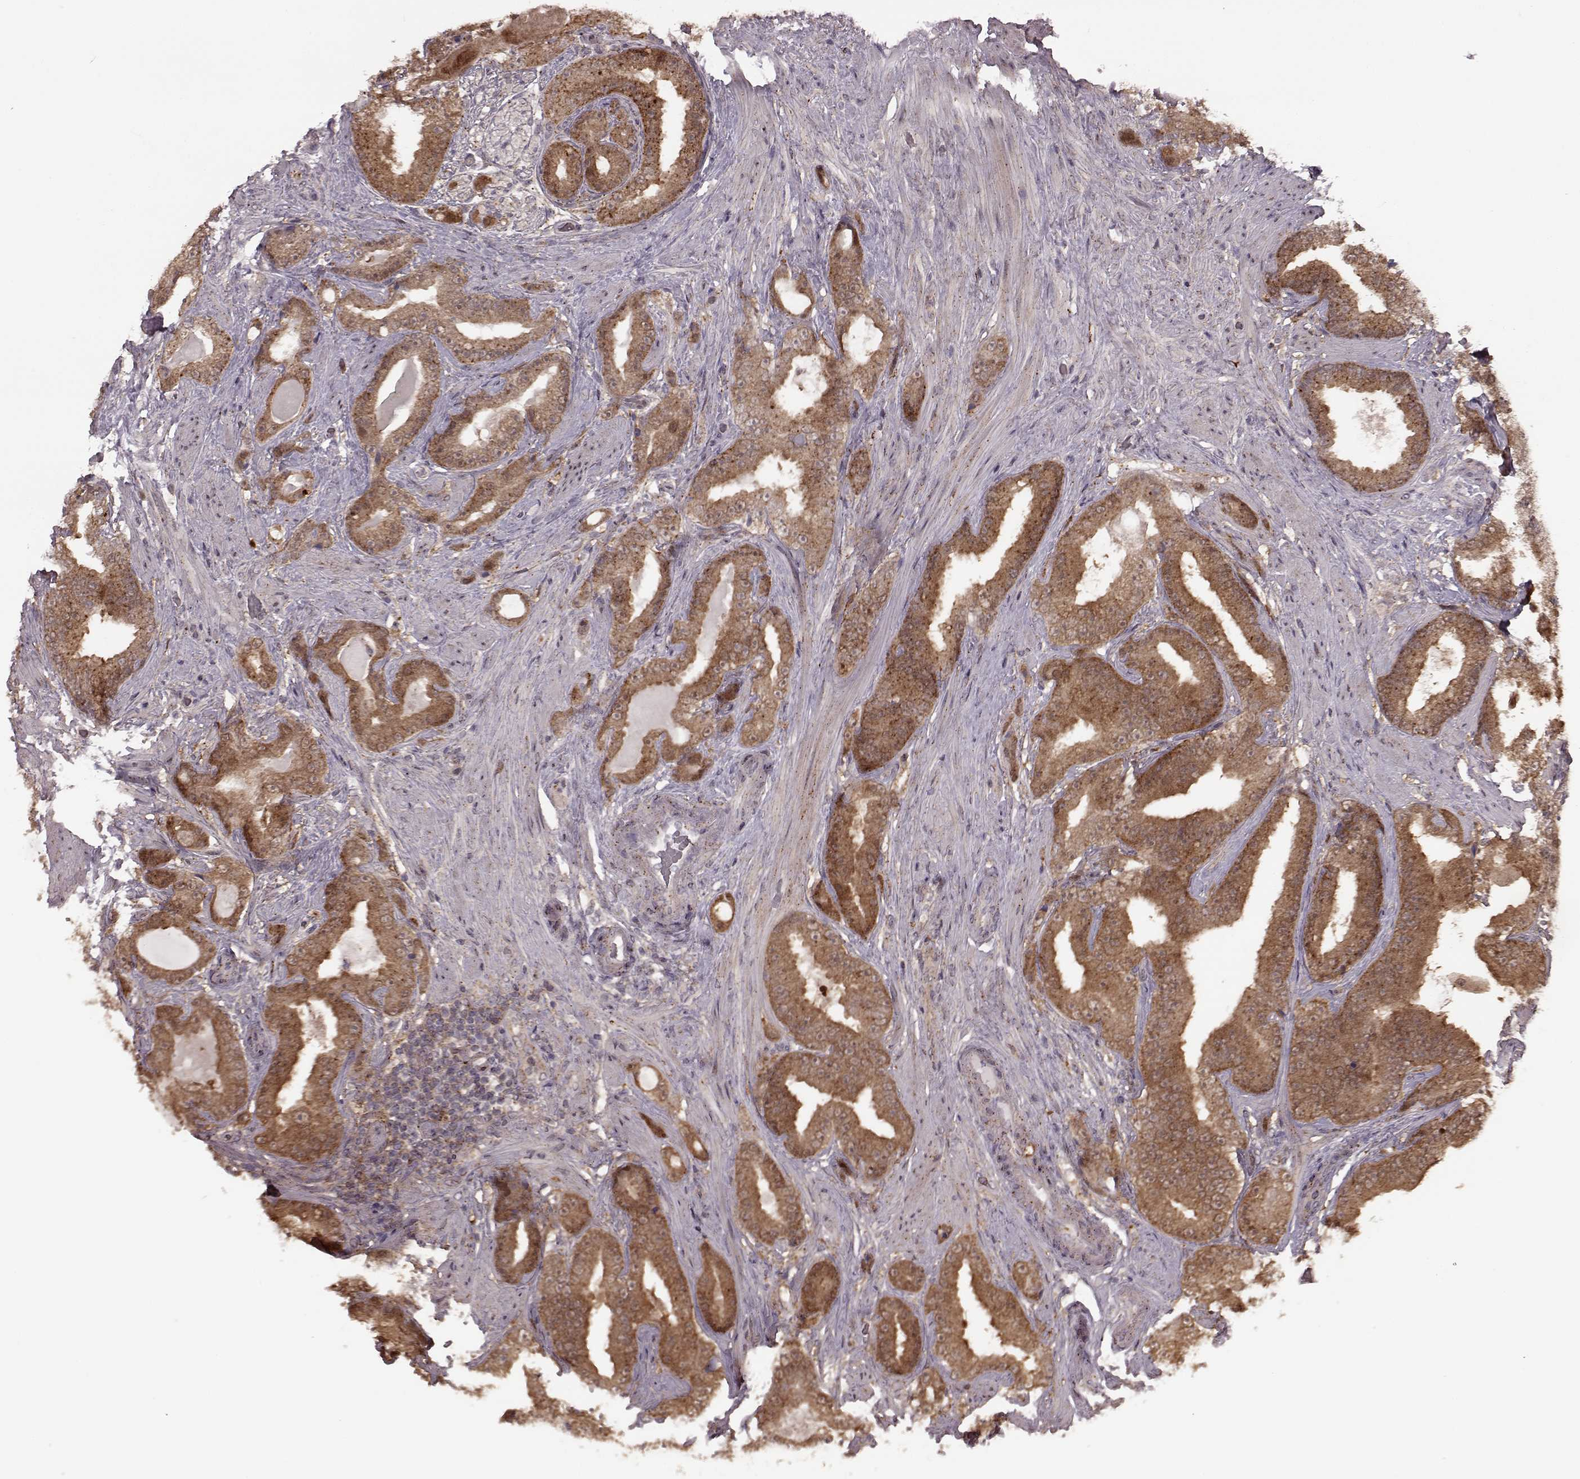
{"staining": {"intensity": "moderate", "quantity": ">75%", "location": "cytoplasmic/membranous"}, "tissue": "prostate cancer", "cell_type": "Tumor cells", "image_type": "cancer", "snomed": [{"axis": "morphology", "description": "Adenocarcinoma, Low grade"}, {"axis": "topography", "description": "Prostate"}], "caption": "Low-grade adenocarcinoma (prostate) tissue shows moderate cytoplasmic/membranous staining in about >75% of tumor cells (IHC, brightfield microscopy, high magnification).", "gene": "GSS", "patient": {"sex": "male", "age": 60}}